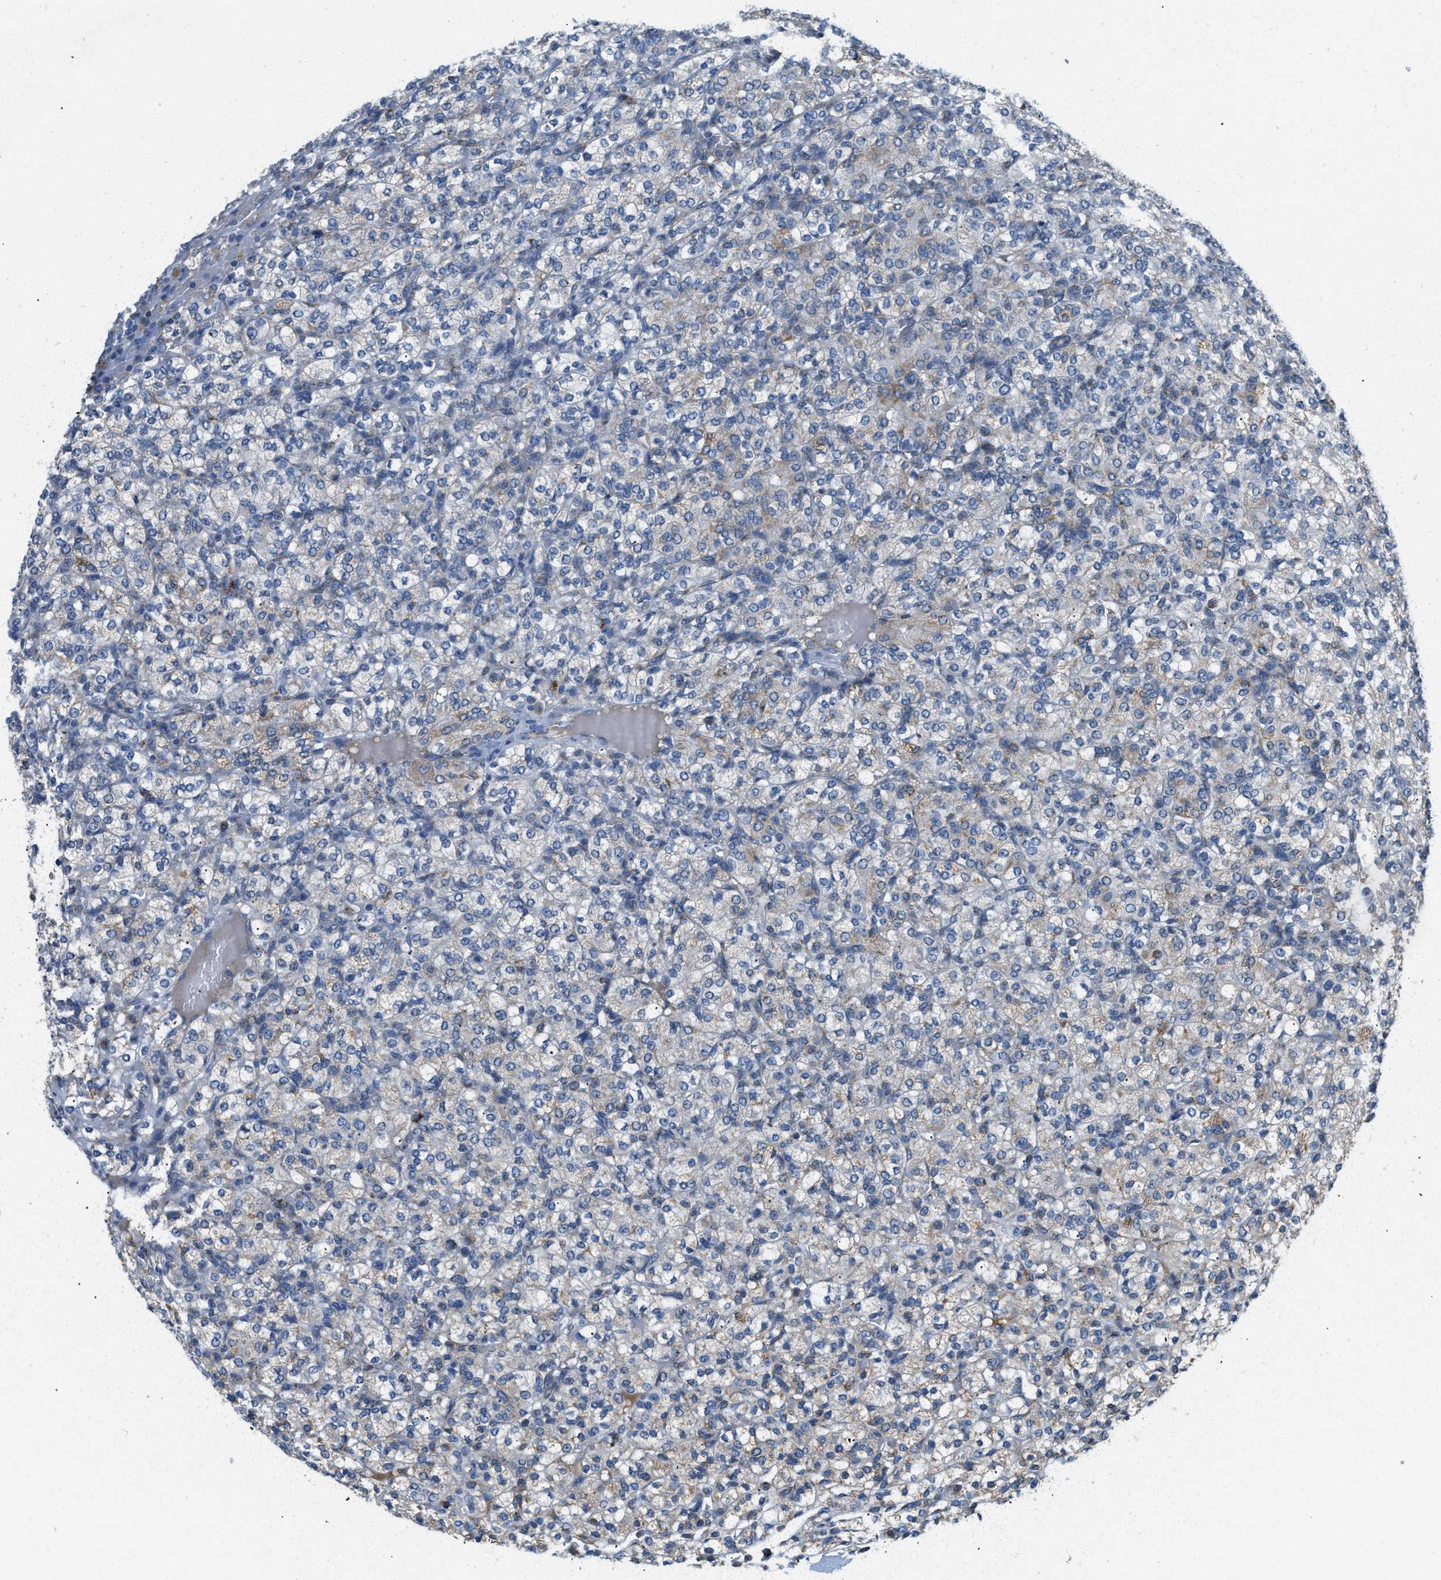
{"staining": {"intensity": "moderate", "quantity": "<25%", "location": "cytoplasmic/membranous"}, "tissue": "renal cancer", "cell_type": "Tumor cells", "image_type": "cancer", "snomed": [{"axis": "morphology", "description": "Adenocarcinoma, NOS"}, {"axis": "topography", "description": "Kidney"}], "caption": "Human renal adenocarcinoma stained for a protein (brown) displays moderate cytoplasmic/membranous positive staining in approximately <25% of tumor cells.", "gene": "ACADVL", "patient": {"sex": "male", "age": 77}}